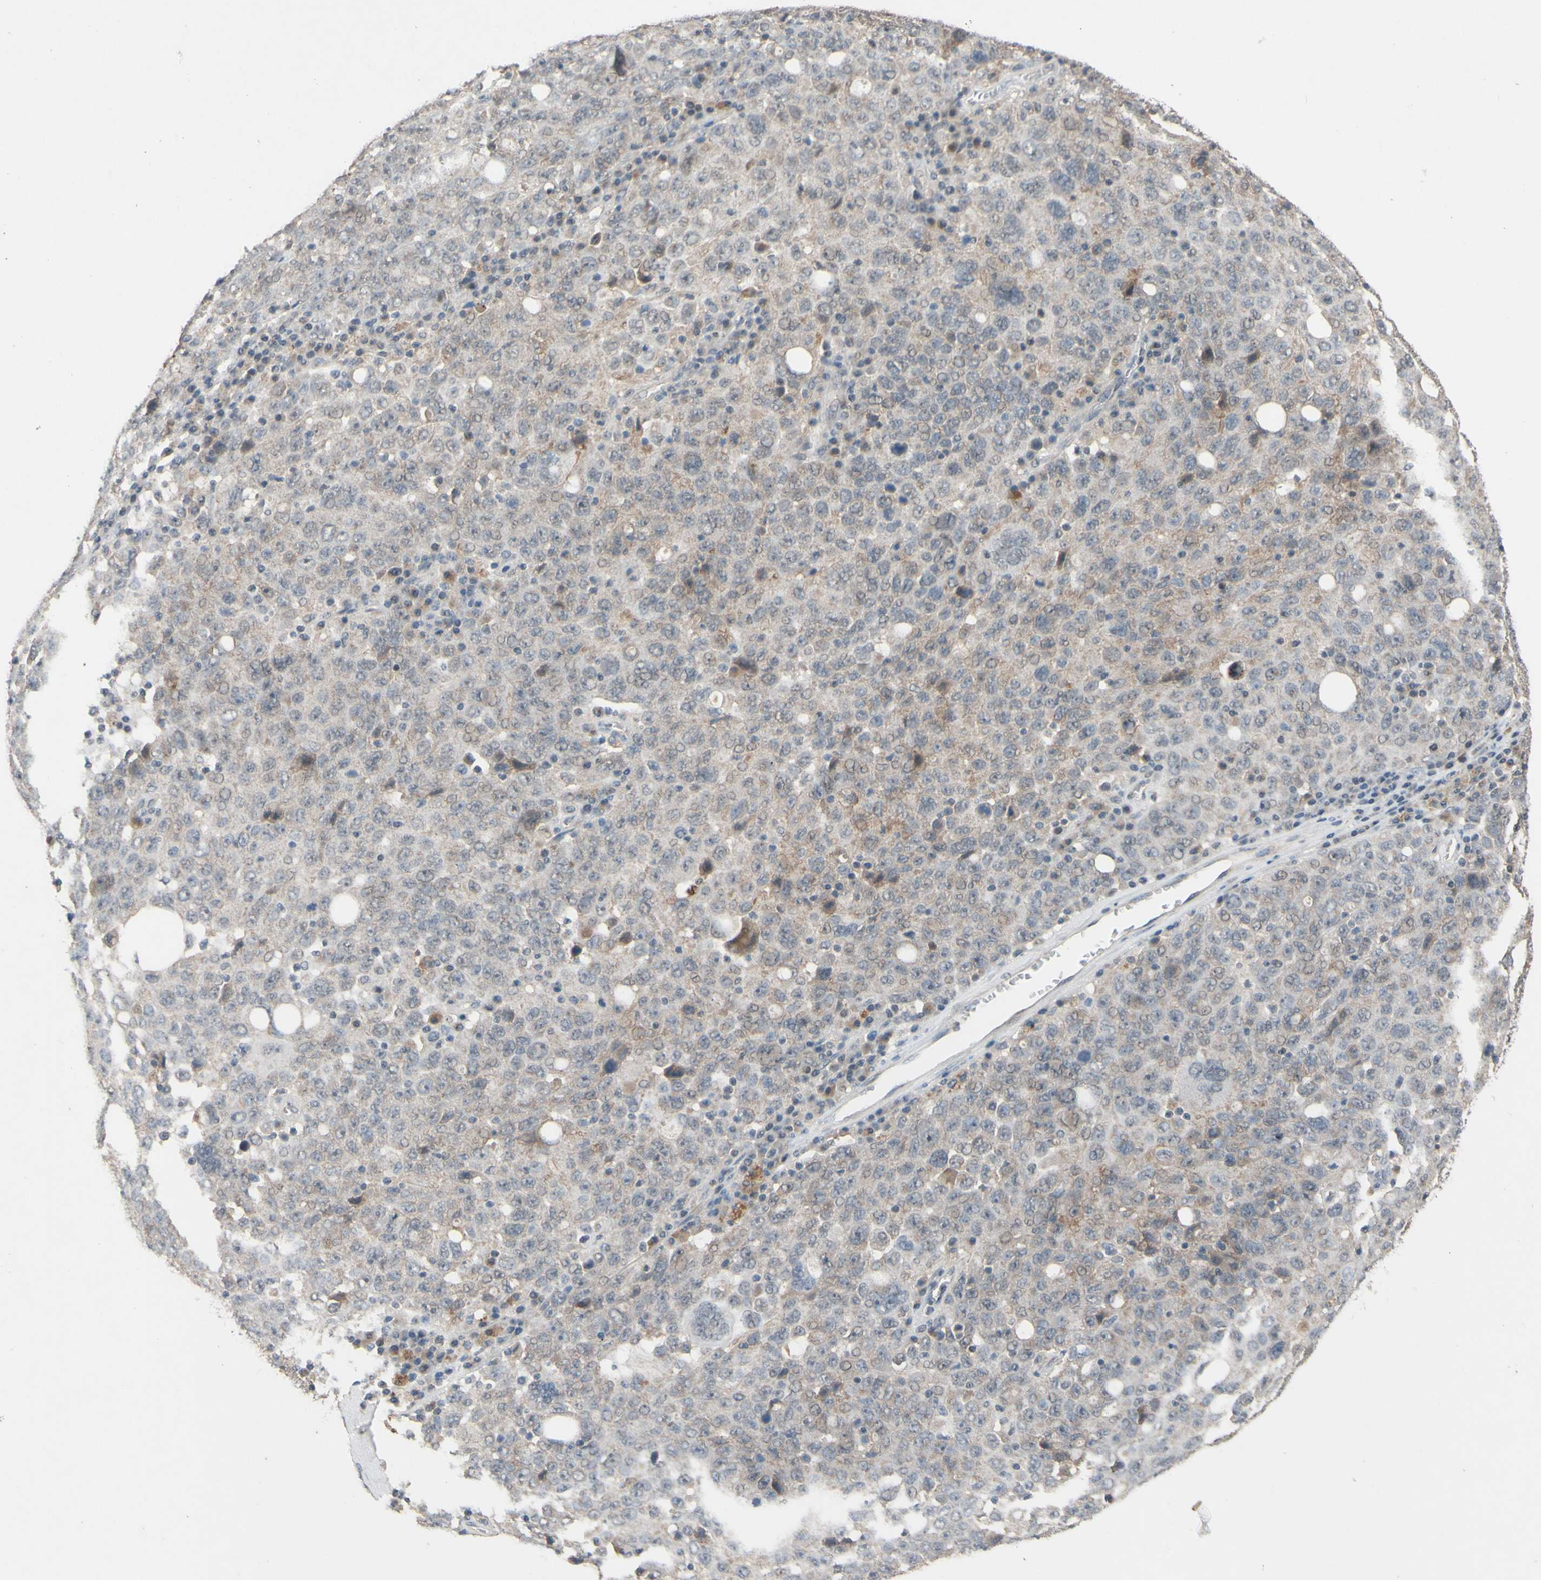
{"staining": {"intensity": "weak", "quantity": "25%-75%", "location": "cytoplasmic/membranous"}, "tissue": "ovarian cancer", "cell_type": "Tumor cells", "image_type": "cancer", "snomed": [{"axis": "morphology", "description": "Carcinoma, endometroid"}, {"axis": "topography", "description": "Ovary"}], "caption": "Ovarian cancer stained with a protein marker shows weak staining in tumor cells.", "gene": "CDCP1", "patient": {"sex": "female", "age": 62}}